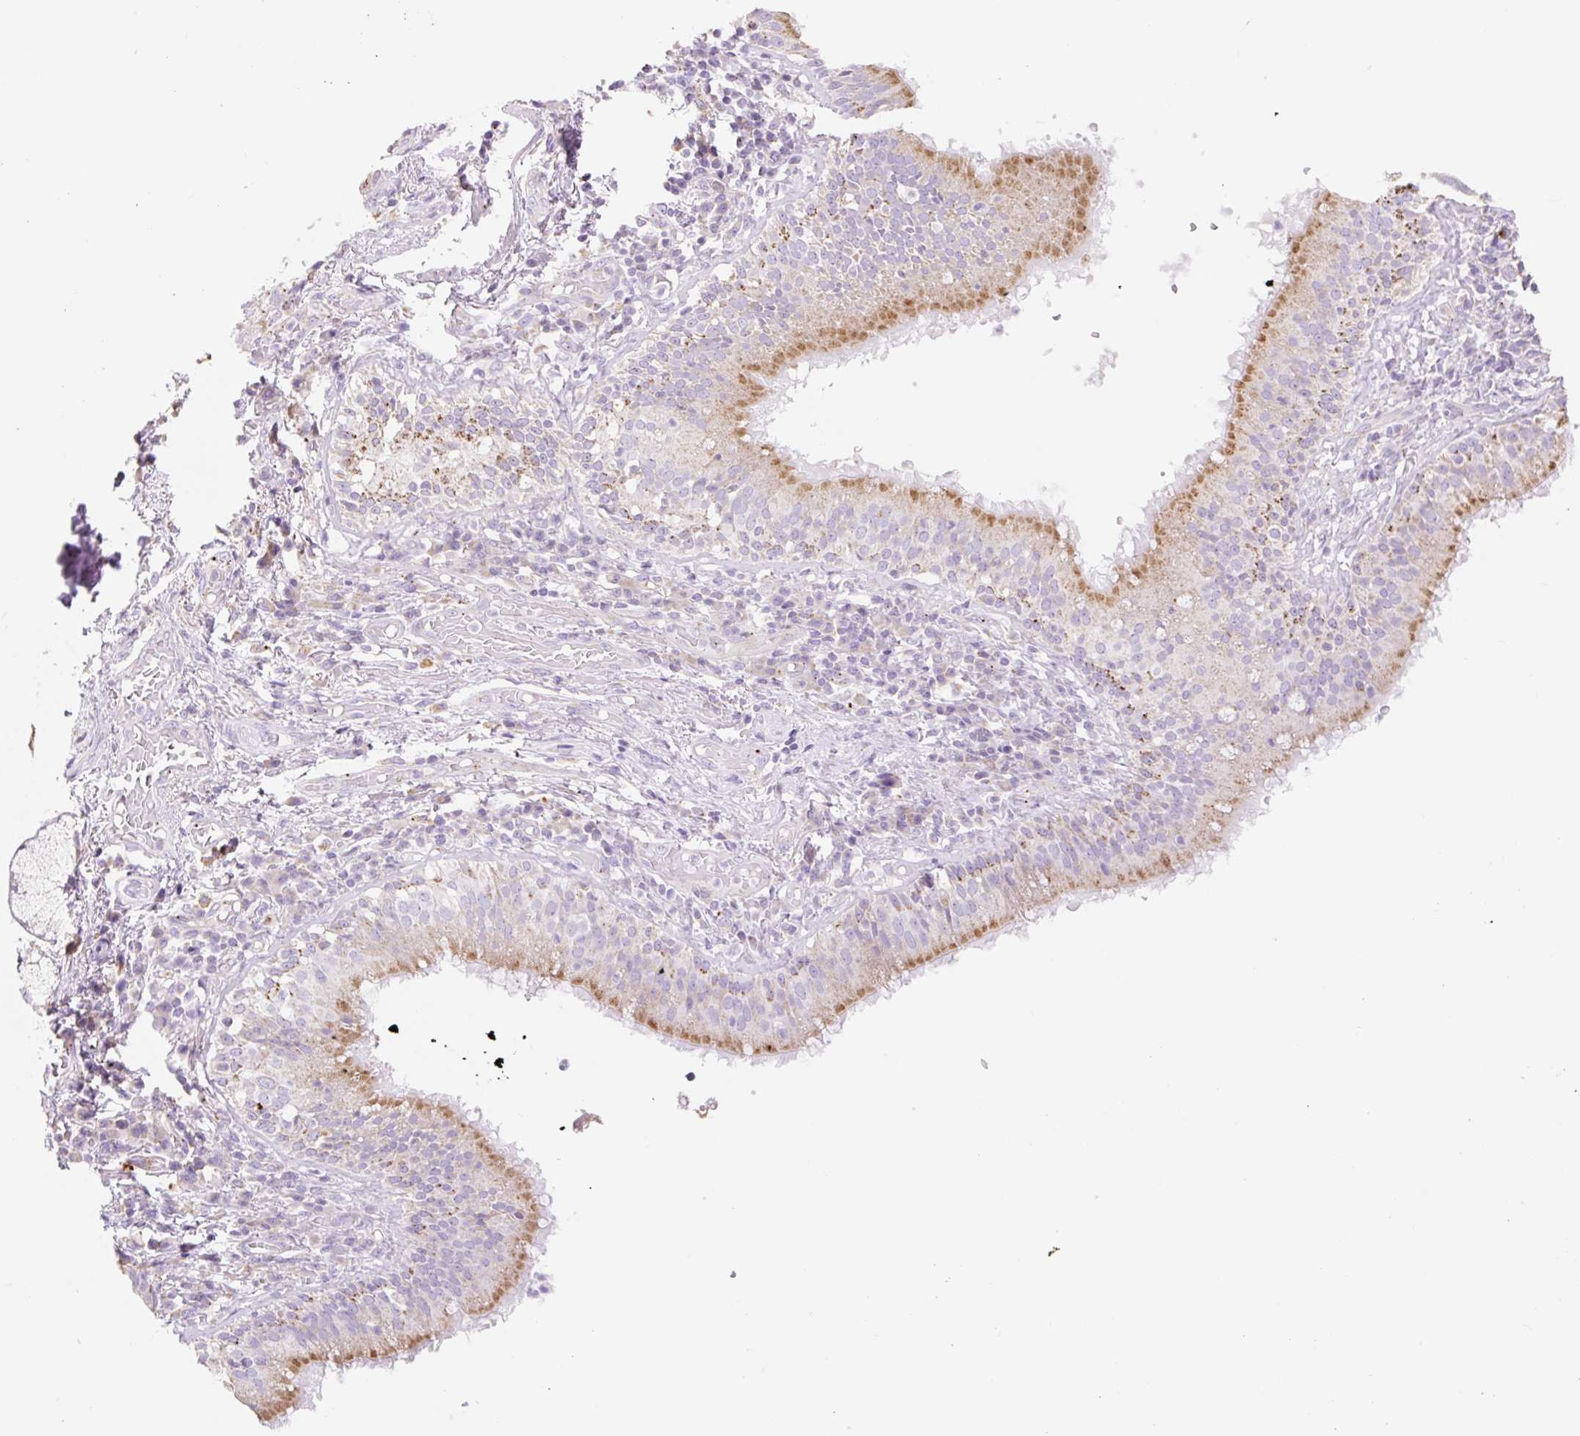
{"staining": {"intensity": "negative", "quantity": "none", "location": "none"}, "tissue": "adipose tissue", "cell_type": "Adipocytes", "image_type": "normal", "snomed": [{"axis": "morphology", "description": "Normal tissue, NOS"}, {"axis": "topography", "description": "Cartilage tissue"}, {"axis": "topography", "description": "Bronchus"}], "caption": "Immunohistochemical staining of normal adipose tissue reveals no significant expression in adipocytes.", "gene": "CLEC3A", "patient": {"sex": "male", "age": 56}}